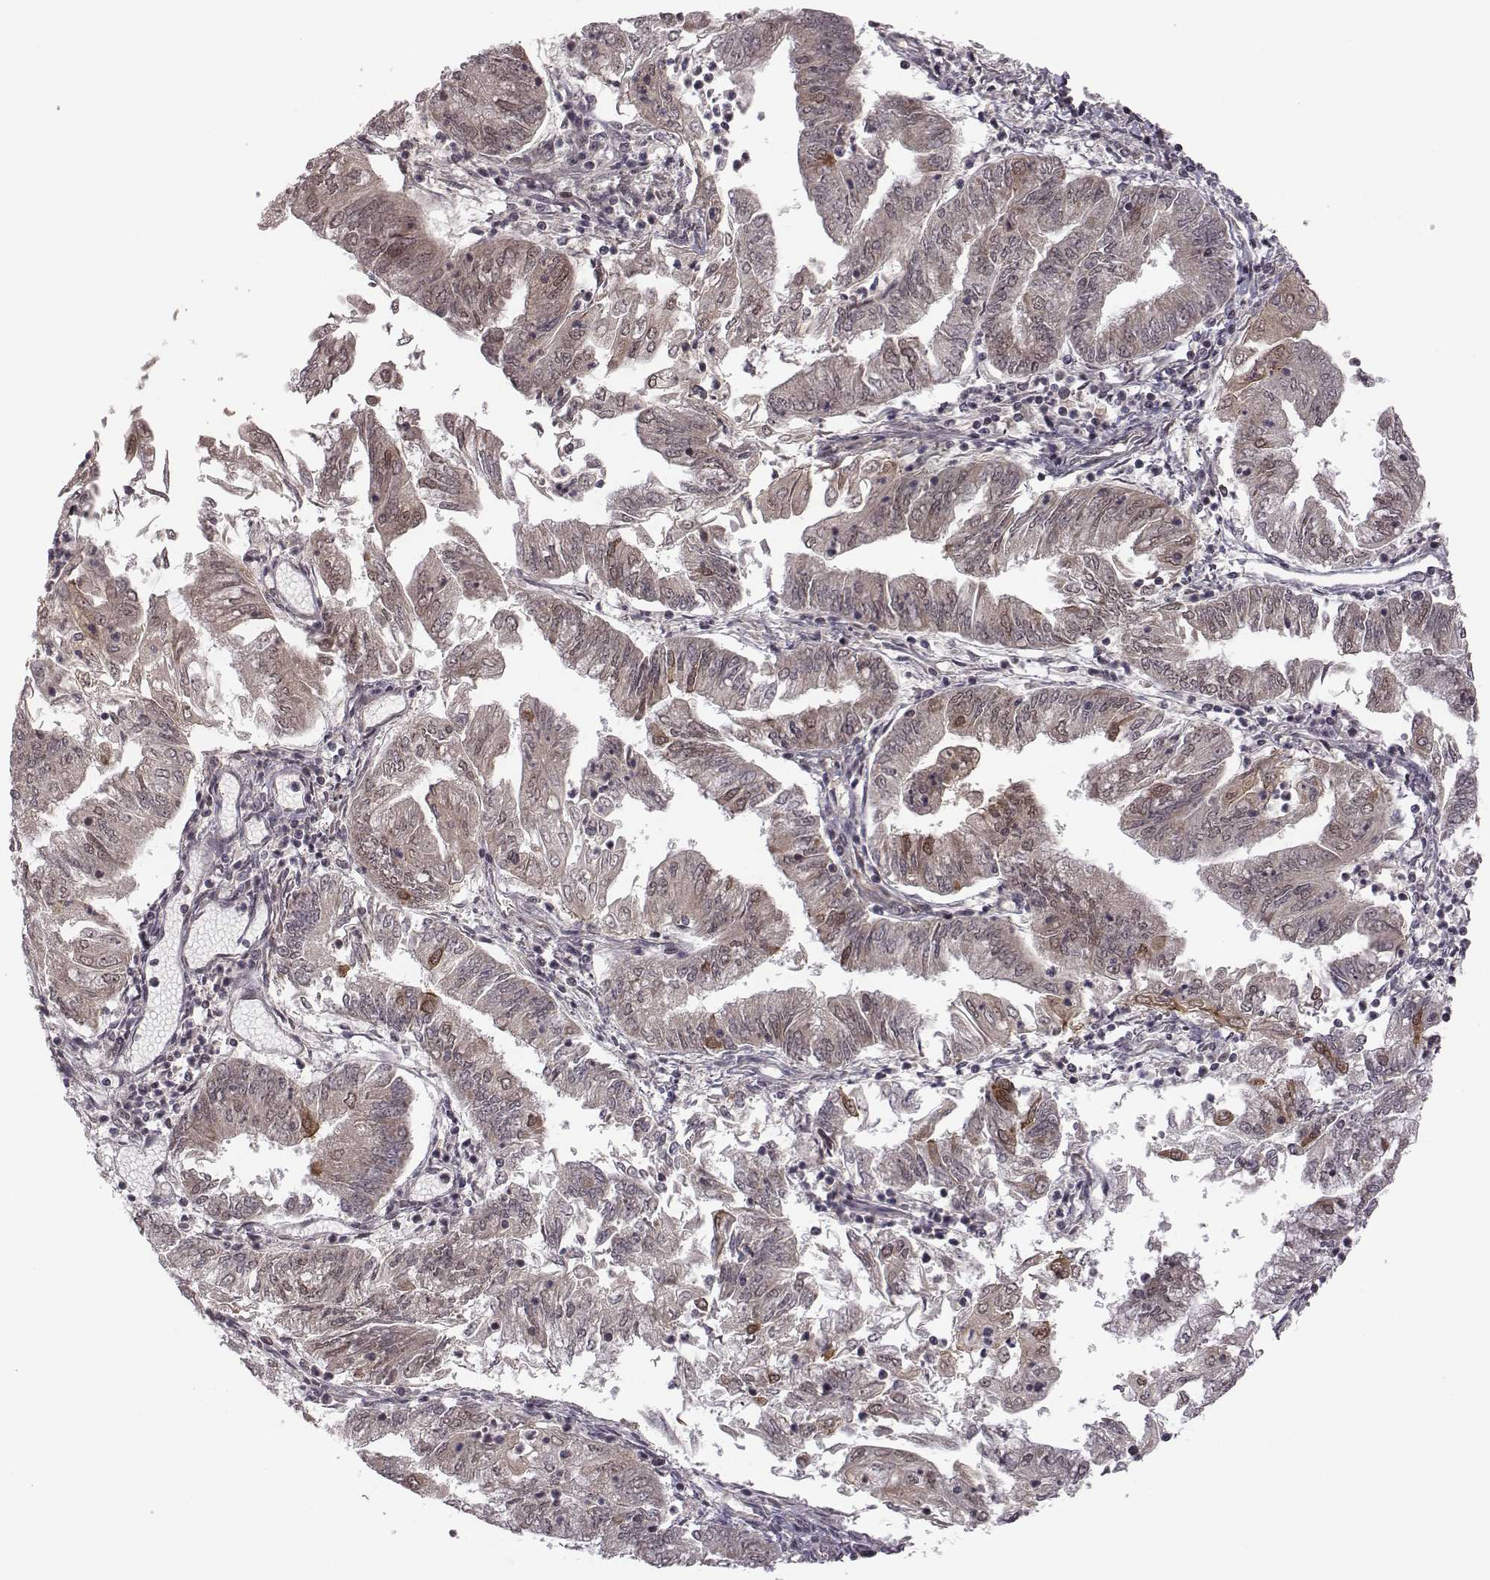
{"staining": {"intensity": "weak", "quantity": "<25%", "location": "cytoplasmic/membranous"}, "tissue": "endometrial cancer", "cell_type": "Tumor cells", "image_type": "cancer", "snomed": [{"axis": "morphology", "description": "Adenocarcinoma, NOS"}, {"axis": "topography", "description": "Endometrium"}], "caption": "The image displays no significant positivity in tumor cells of adenocarcinoma (endometrial).", "gene": "RPL3", "patient": {"sex": "female", "age": 55}}